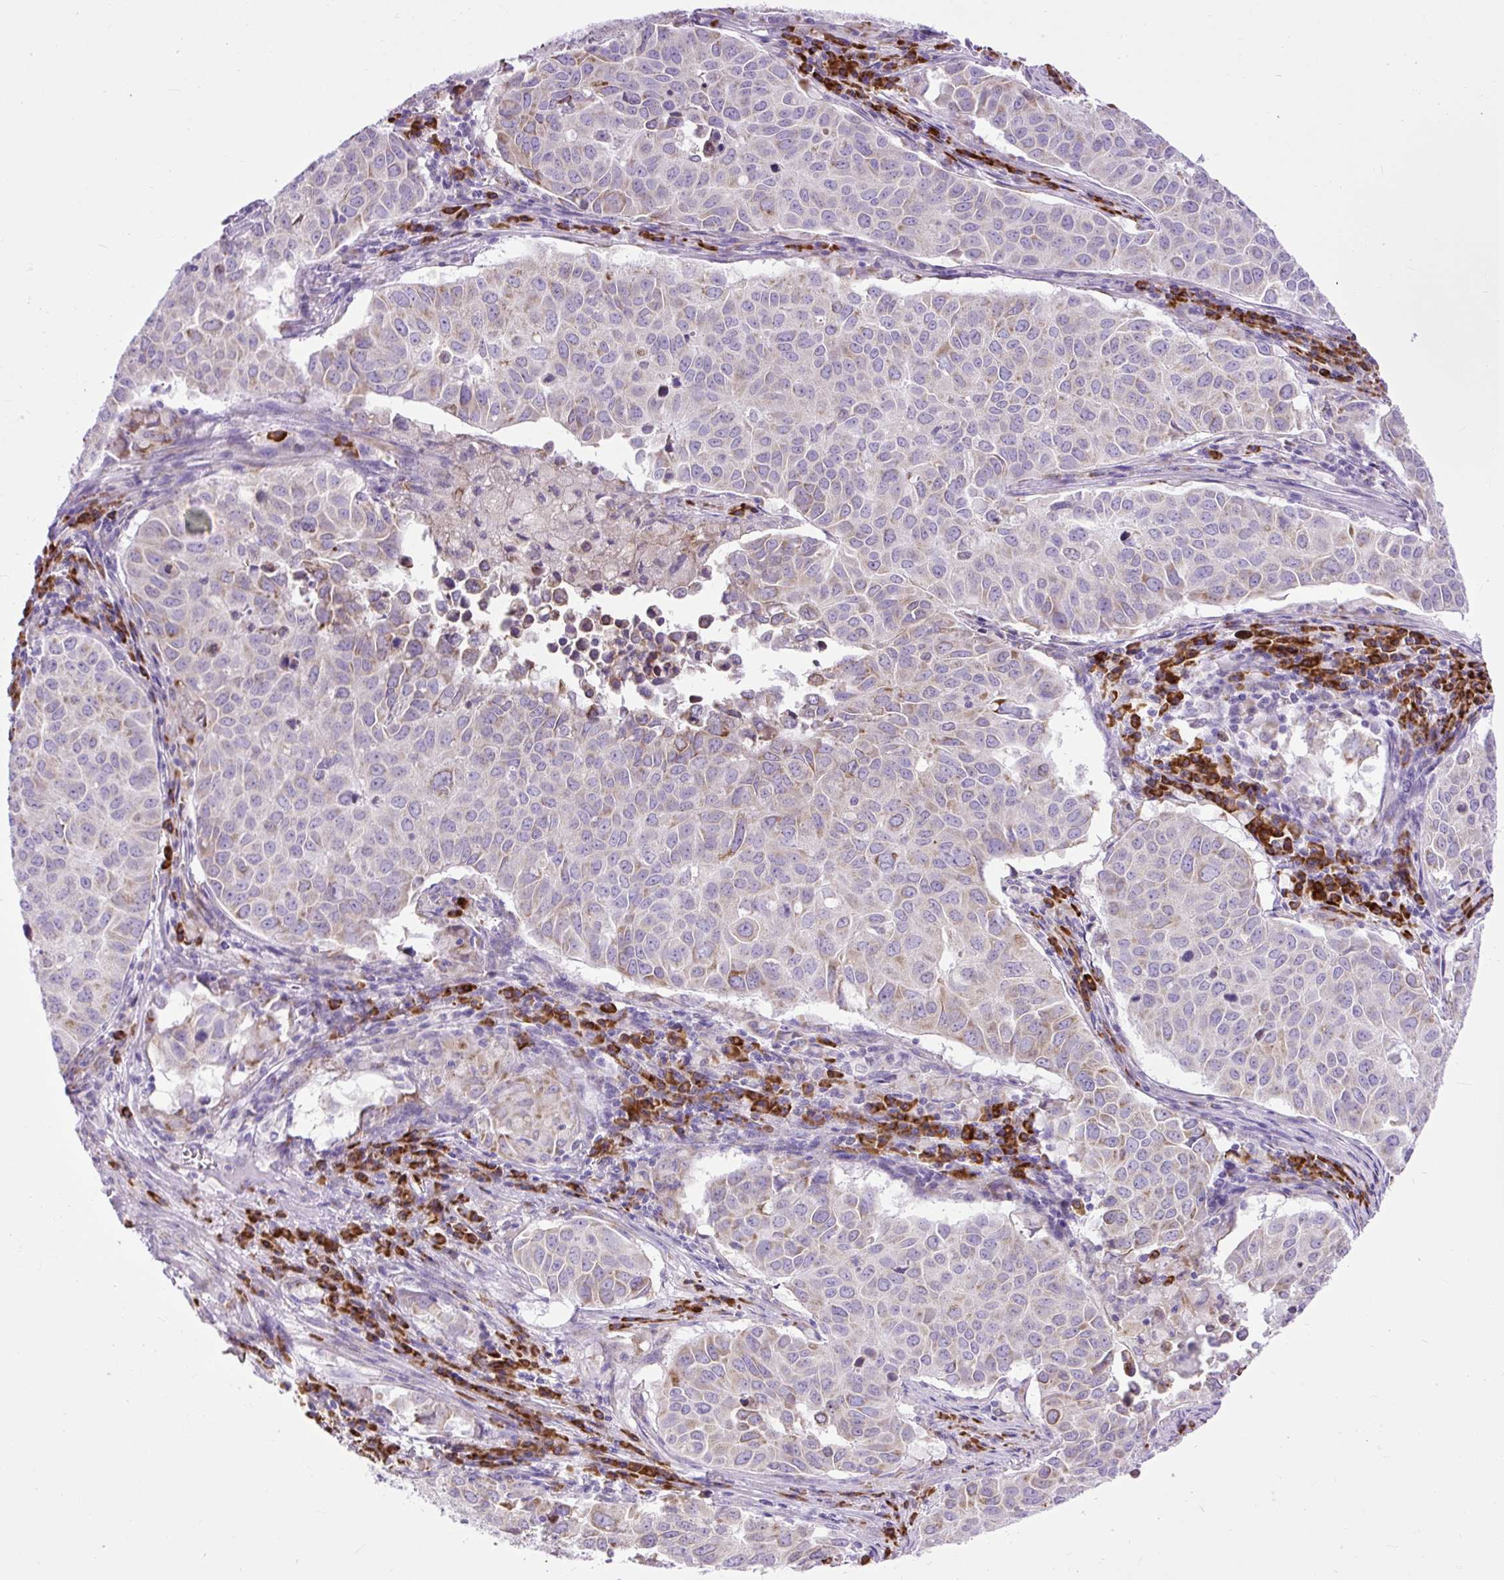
{"staining": {"intensity": "moderate", "quantity": "25%-75%", "location": "cytoplasmic/membranous"}, "tissue": "lung cancer", "cell_type": "Tumor cells", "image_type": "cancer", "snomed": [{"axis": "morphology", "description": "Adenocarcinoma, NOS"}, {"axis": "topography", "description": "Lung"}], "caption": "Immunohistochemistry (IHC) histopathology image of neoplastic tissue: human lung adenocarcinoma stained using immunohistochemistry shows medium levels of moderate protein expression localized specifically in the cytoplasmic/membranous of tumor cells, appearing as a cytoplasmic/membranous brown color.", "gene": "DDOST", "patient": {"sex": "female", "age": 50}}